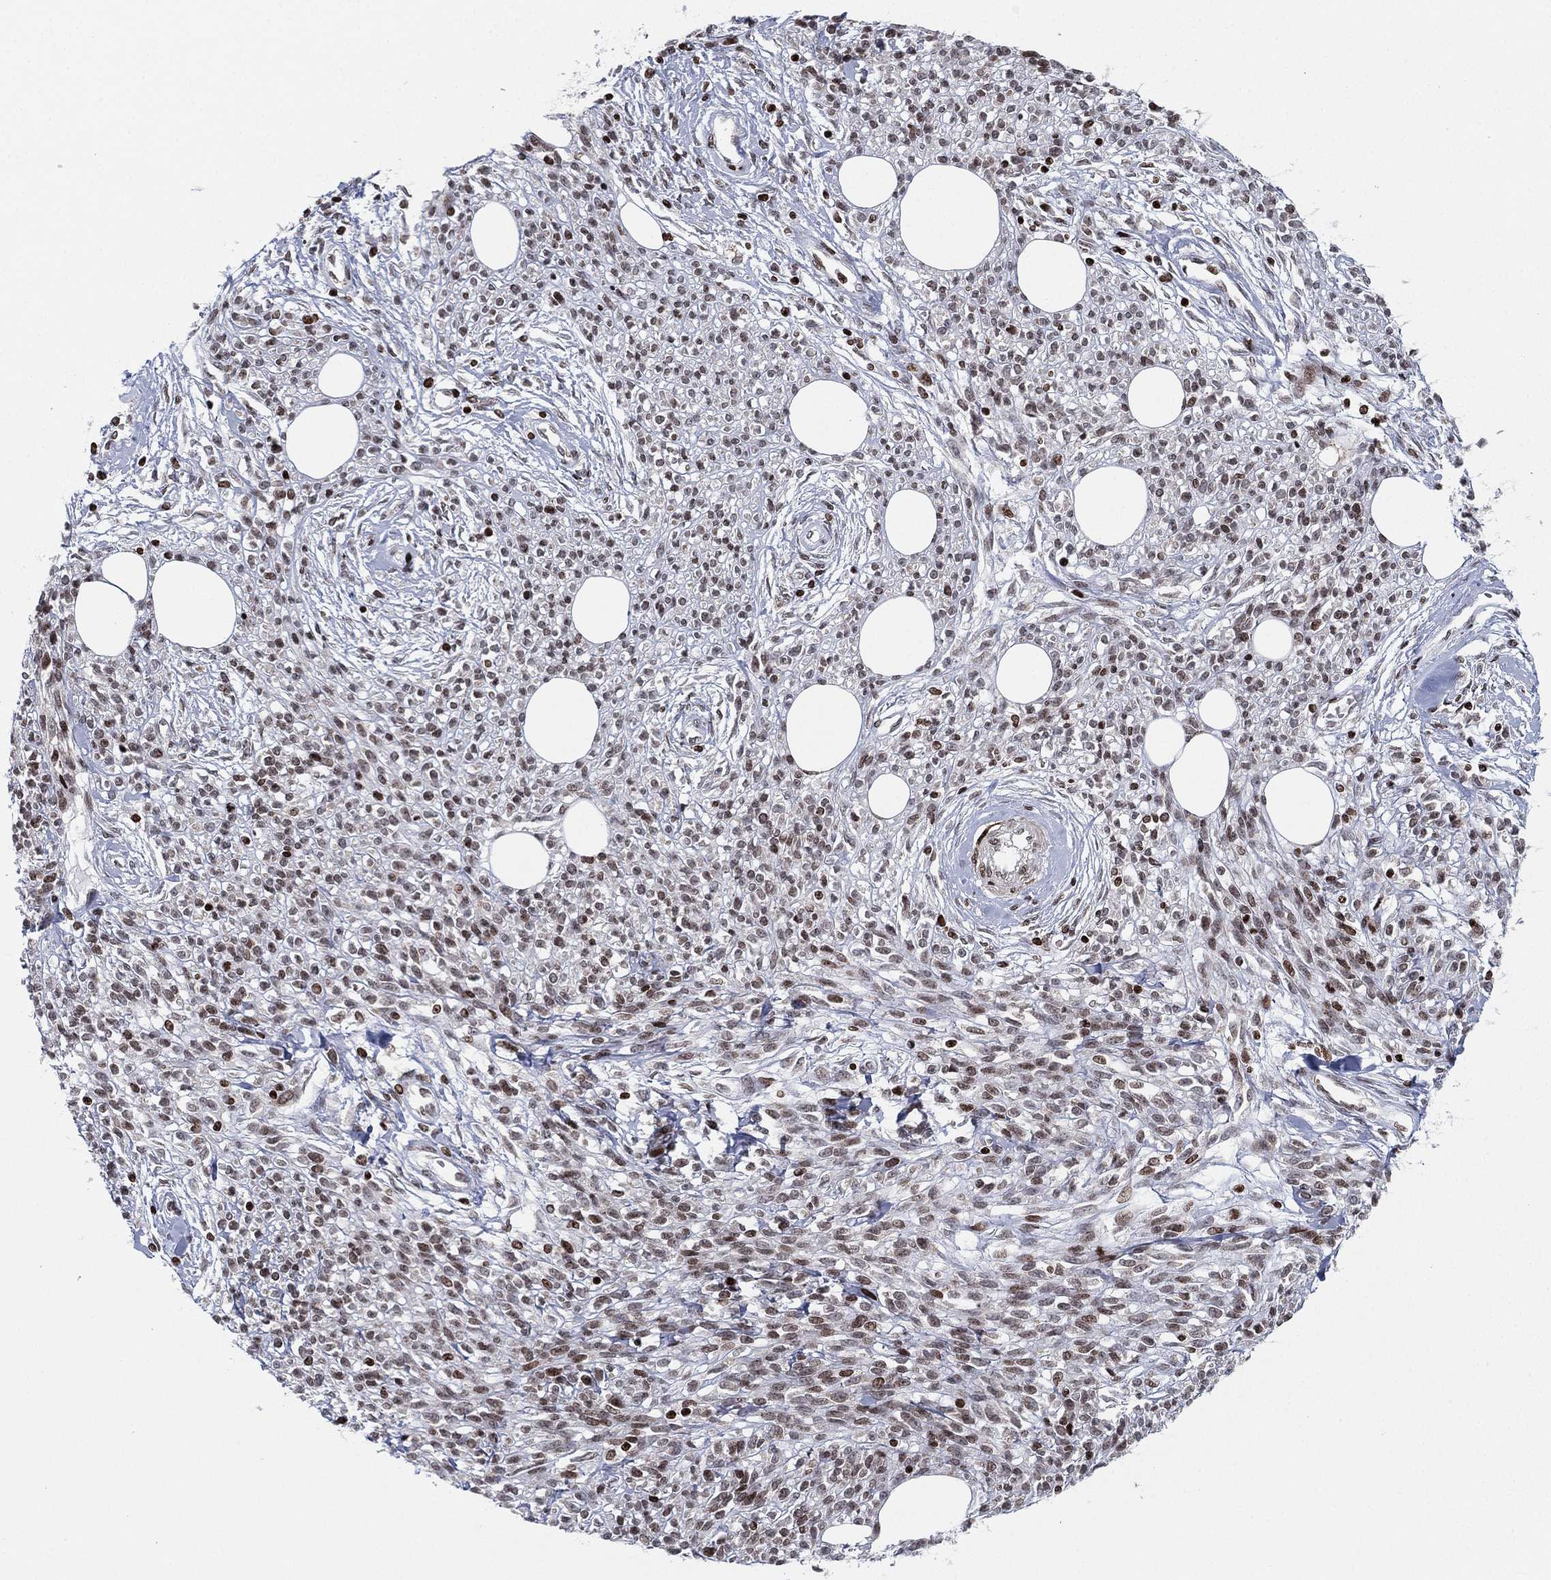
{"staining": {"intensity": "moderate", "quantity": "<25%", "location": "nuclear"}, "tissue": "melanoma", "cell_type": "Tumor cells", "image_type": "cancer", "snomed": [{"axis": "morphology", "description": "Malignant melanoma, NOS"}, {"axis": "topography", "description": "Skin"}, {"axis": "topography", "description": "Skin of trunk"}], "caption": "Malignant melanoma tissue reveals moderate nuclear positivity in about <25% of tumor cells, visualized by immunohistochemistry.", "gene": "MFSD14A", "patient": {"sex": "male", "age": 74}}